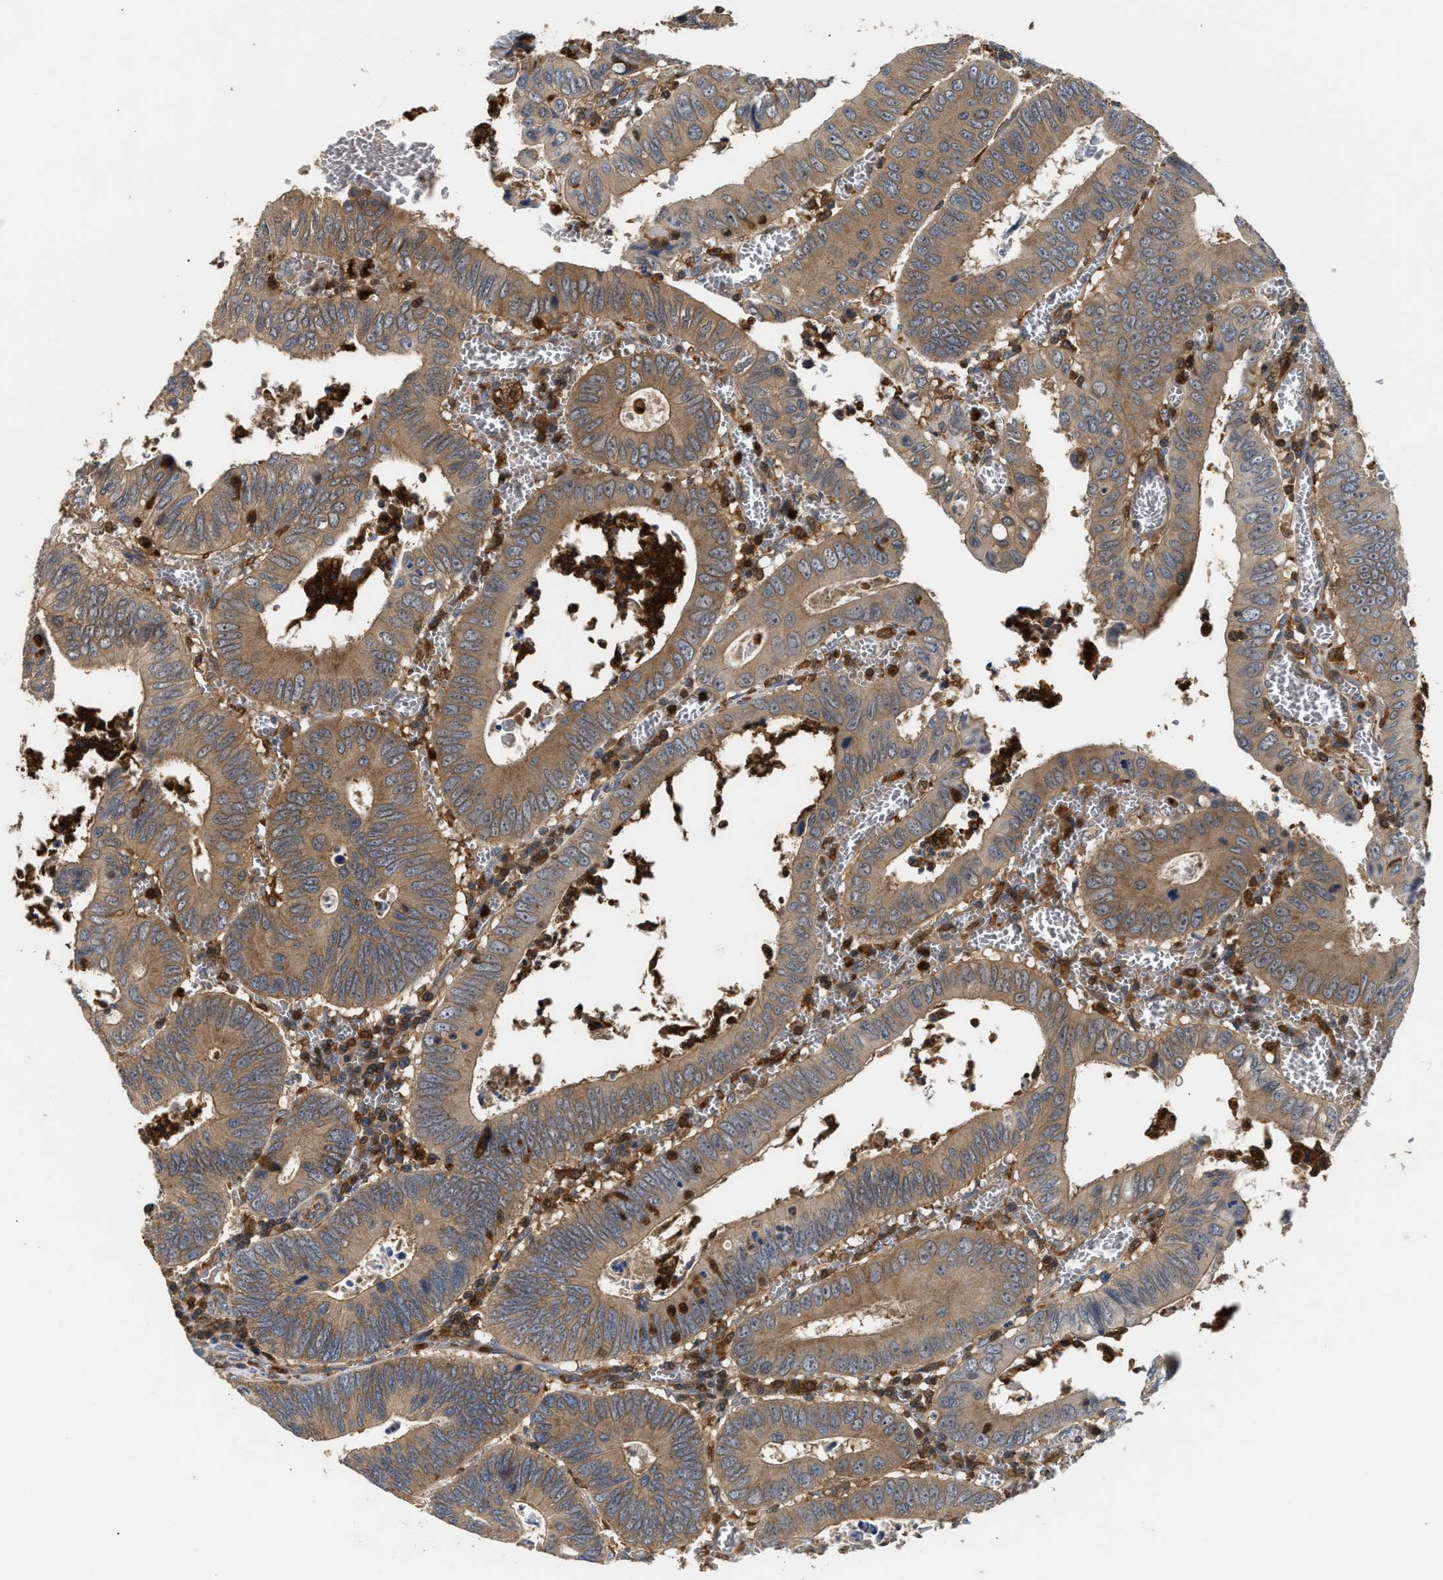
{"staining": {"intensity": "moderate", "quantity": ">75%", "location": "cytoplasmic/membranous"}, "tissue": "colorectal cancer", "cell_type": "Tumor cells", "image_type": "cancer", "snomed": [{"axis": "morphology", "description": "Inflammation, NOS"}, {"axis": "morphology", "description": "Adenocarcinoma, NOS"}, {"axis": "topography", "description": "Colon"}], "caption": "Tumor cells reveal moderate cytoplasmic/membranous positivity in approximately >75% of cells in colorectal cancer (adenocarcinoma).", "gene": "OSTF1", "patient": {"sex": "male", "age": 72}}